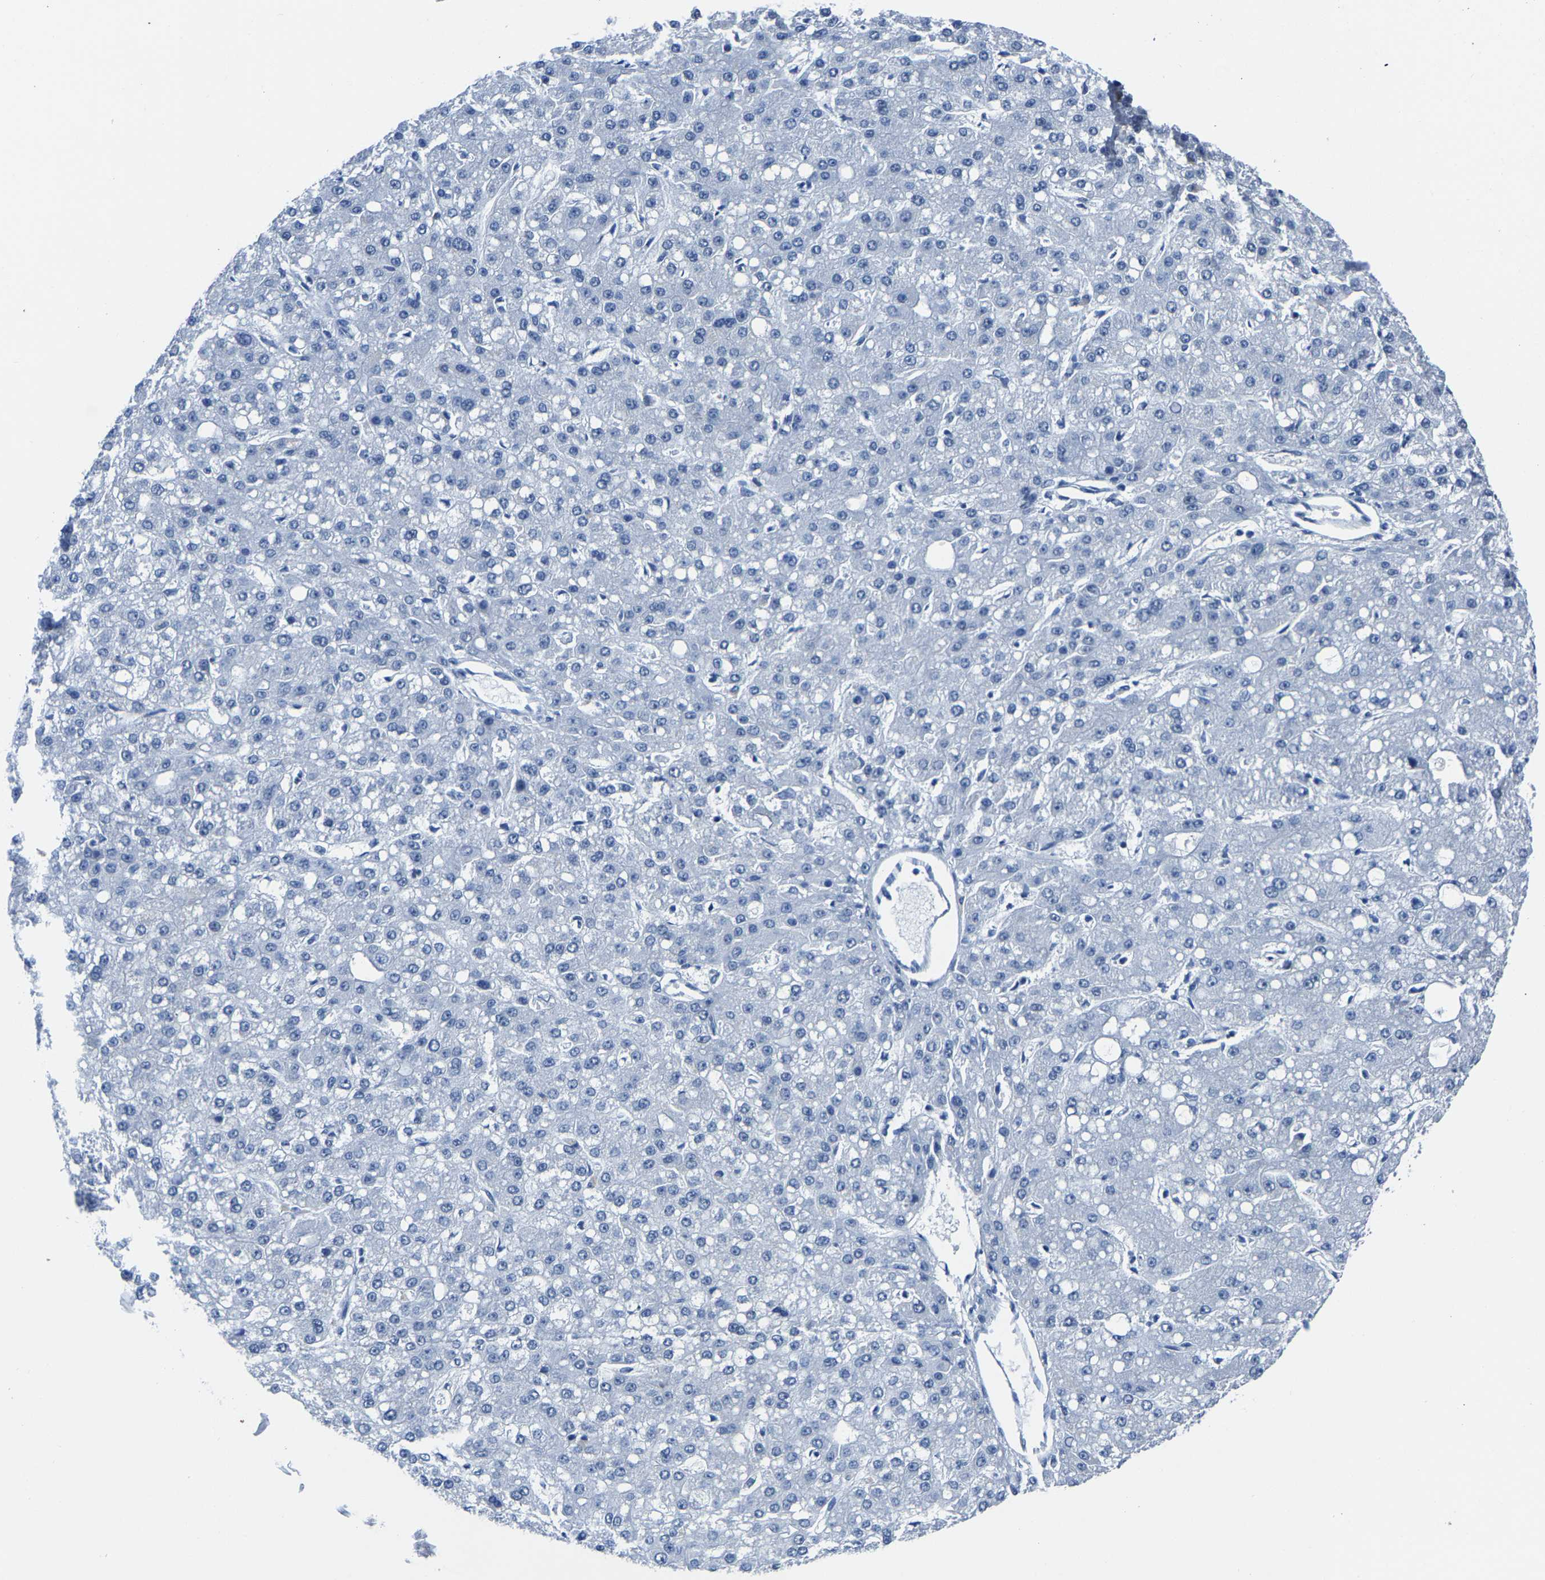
{"staining": {"intensity": "negative", "quantity": "none", "location": "none"}, "tissue": "liver cancer", "cell_type": "Tumor cells", "image_type": "cancer", "snomed": [{"axis": "morphology", "description": "Carcinoma, Hepatocellular, NOS"}, {"axis": "topography", "description": "Liver"}], "caption": "Tumor cells show no significant protein expression in liver hepatocellular carcinoma.", "gene": "SSH3", "patient": {"sex": "male", "age": 67}}